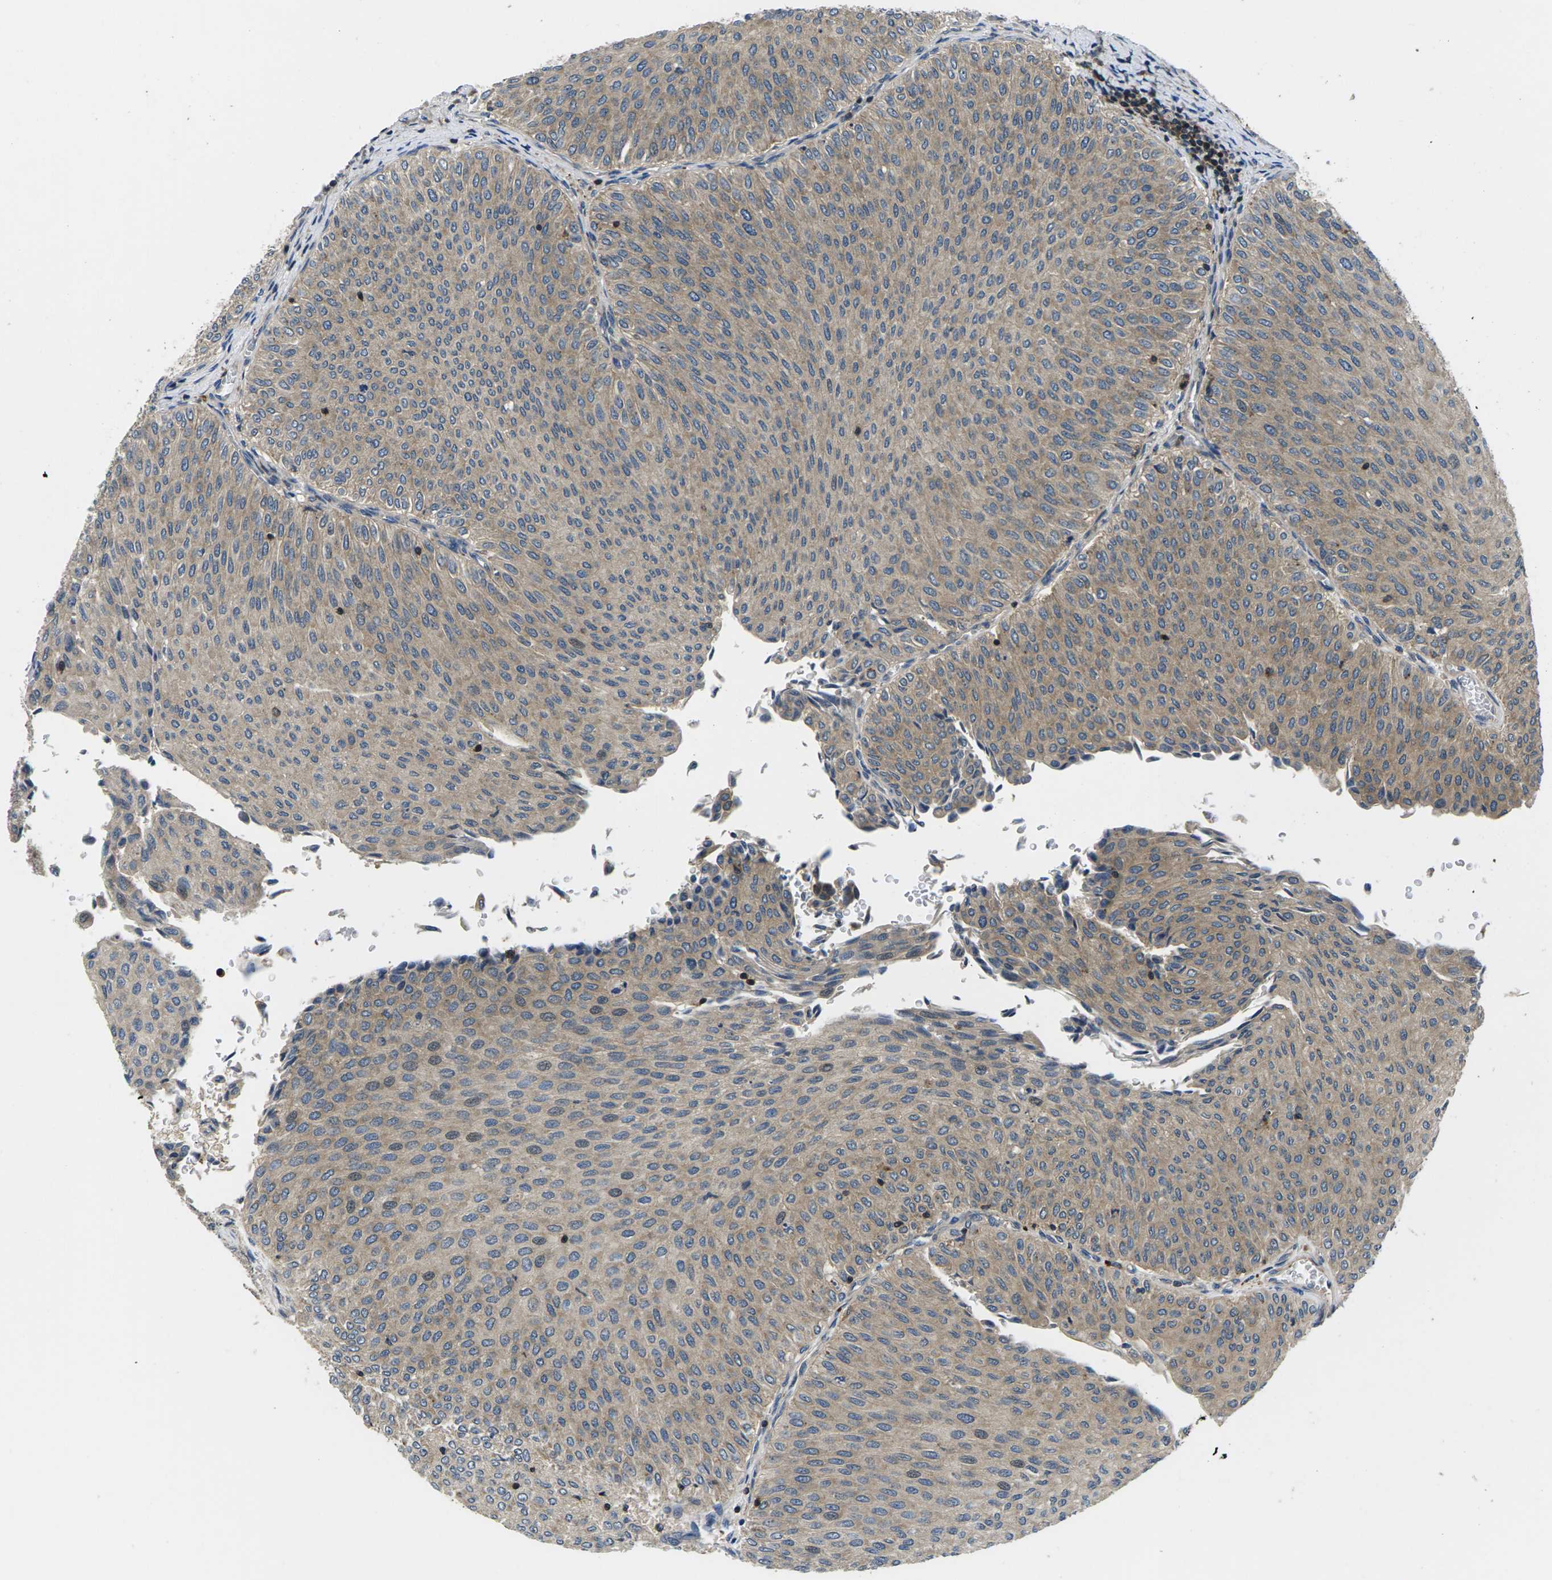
{"staining": {"intensity": "weak", "quantity": ">75%", "location": "cytoplasmic/membranous"}, "tissue": "urothelial cancer", "cell_type": "Tumor cells", "image_type": "cancer", "snomed": [{"axis": "morphology", "description": "Urothelial carcinoma, Low grade"}, {"axis": "topography", "description": "Urinary bladder"}], "caption": "Human urothelial cancer stained with a protein marker exhibits weak staining in tumor cells.", "gene": "PLCE1", "patient": {"sex": "male", "age": 78}}